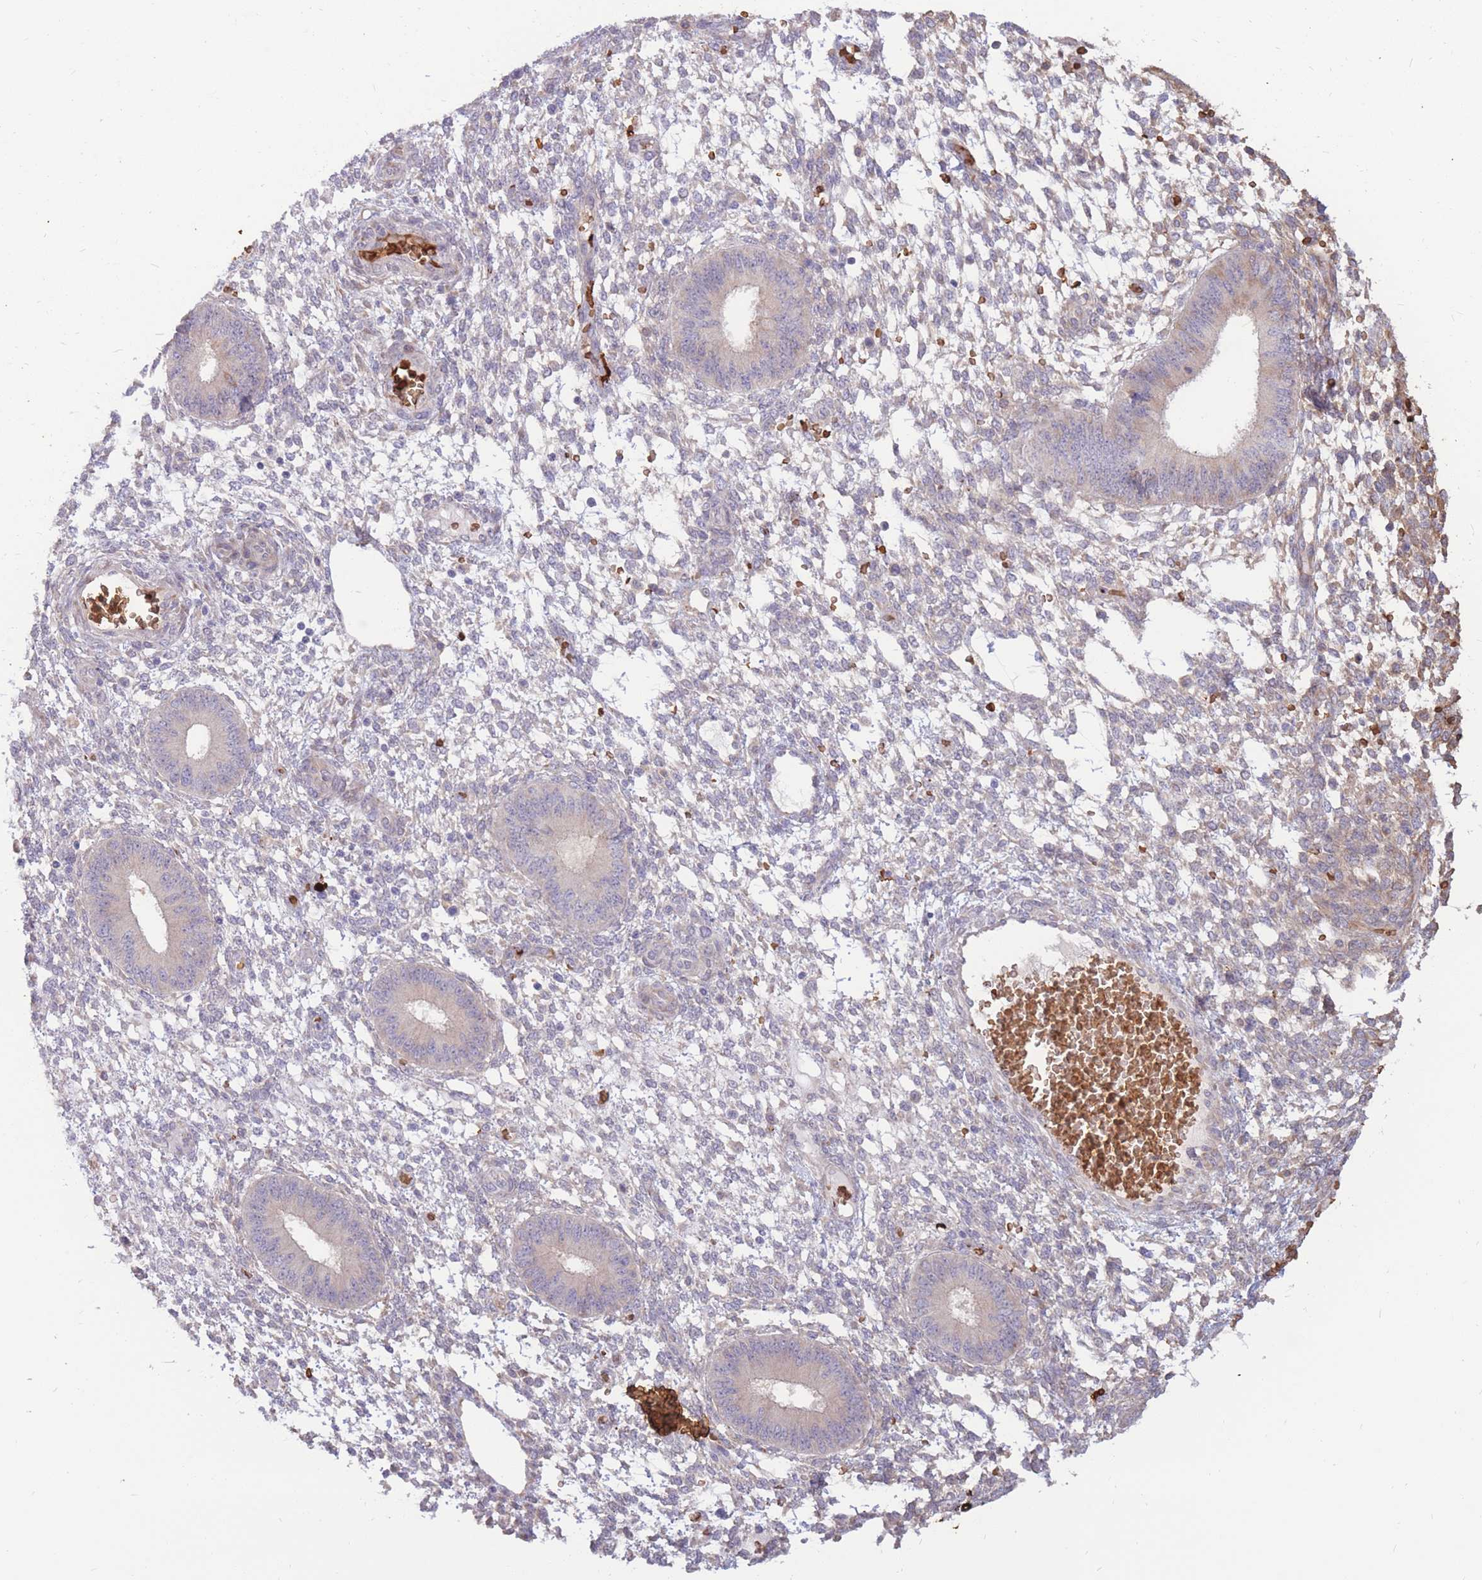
{"staining": {"intensity": "negative", "quantity": "none", "location": "none"}, "tissue": "endometrium", "cell_type": "Cells in endometrial stroma", "image_type": "normal", "snomed": [{"axis": "morphology", "description": "Normal tissue, NOS"}, {"axis": "topography", "description": "Endometrium"}], "caption": "This is an immunohistochemistry micrograph of normal human endometrium. There is no staining in cells in endometrial stroma.", "gene": "ATP10D", "patient": {"sex": "female", "age": 49}}